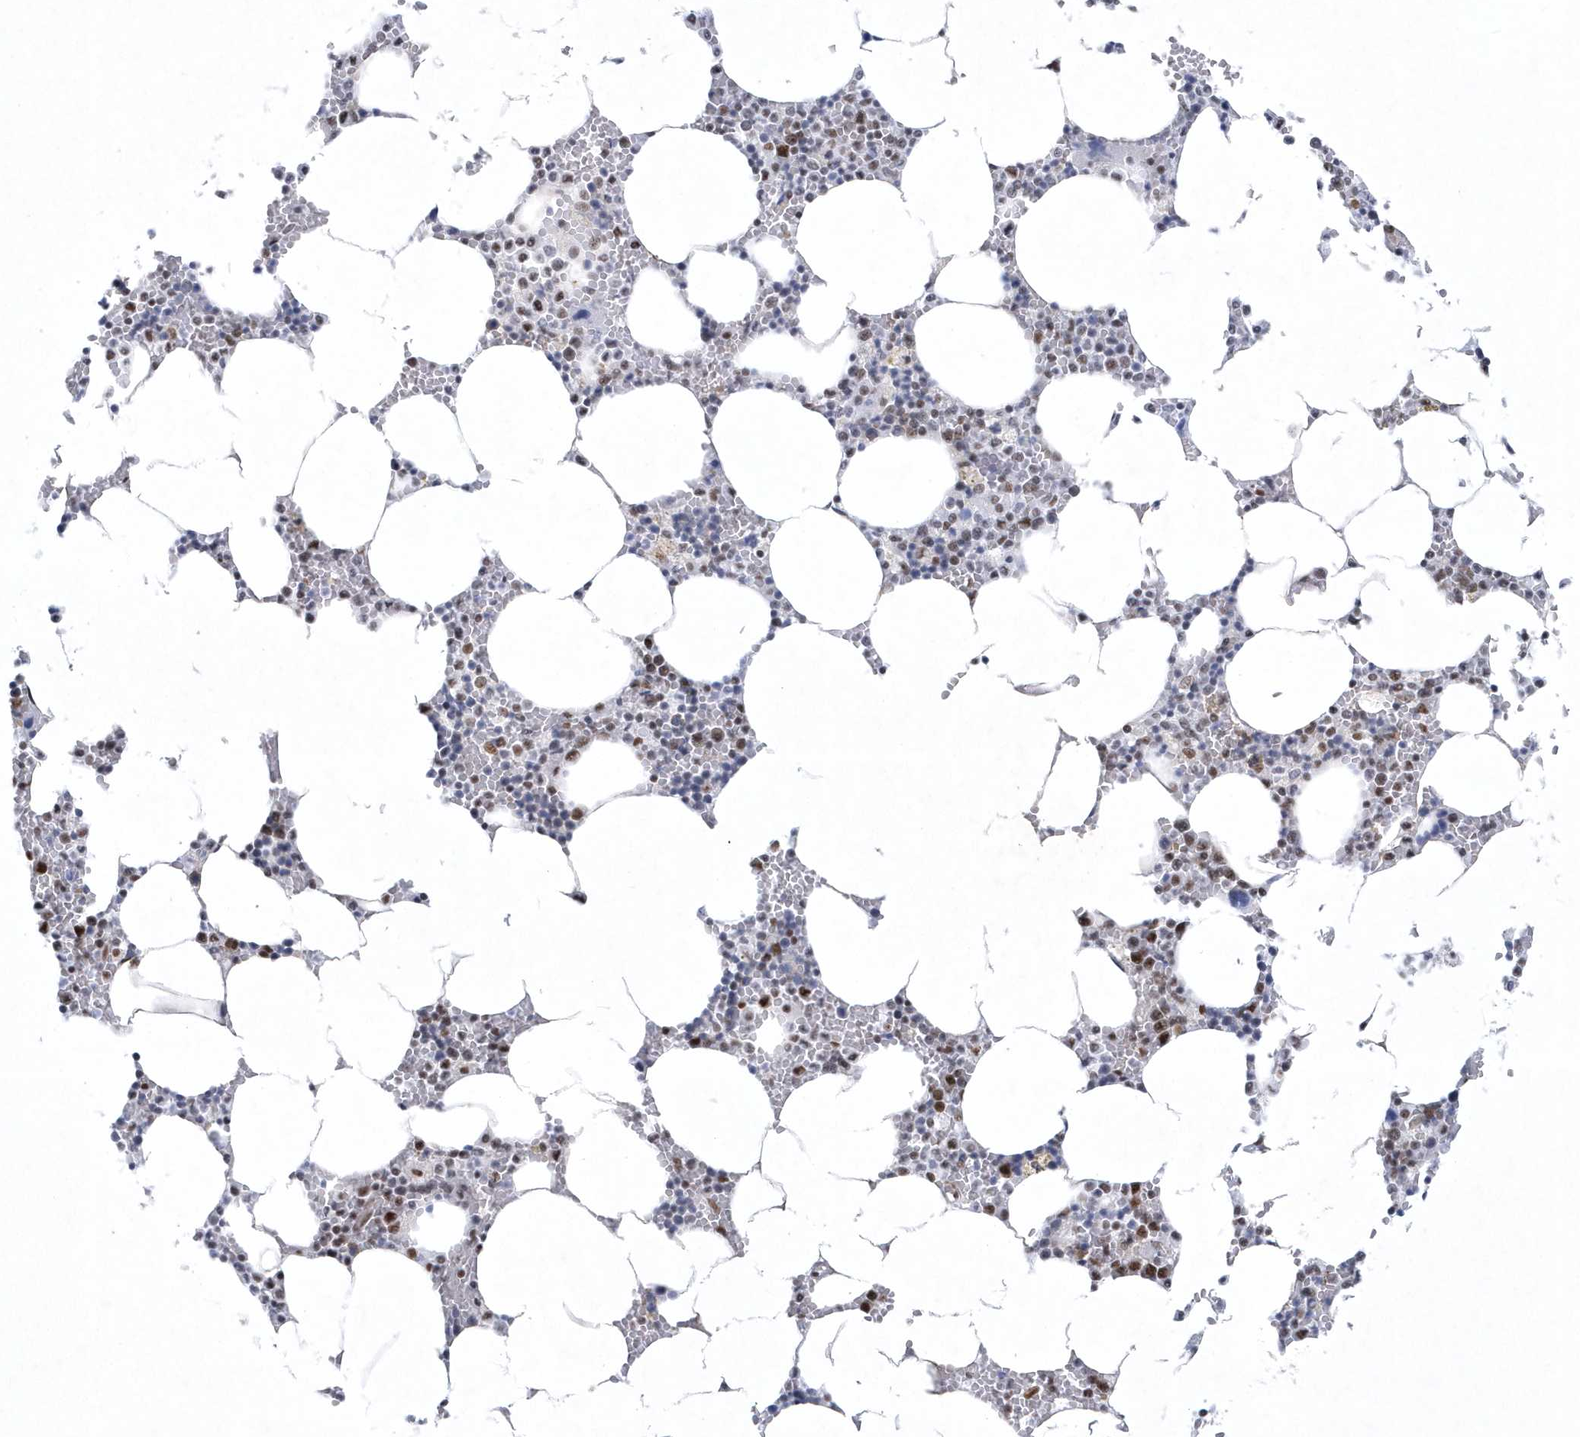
{"staining": {"intensity": "strong", "quantity": "25%-75%", "location": "nuclear"}, "tissue": "bone marrow", "cell_type": "Hematopoietic cells", "image_type": "normal", "snomed": [{"axis": "morphology", "description": "Normal tissue, NOS"}, {"axis": "topography", "description": "Bone marrow"}], "caption": "Human bone marrow stained with a brown dye displays strong nuclear positive positivity in about 25%-75% of hematopoietic cells.", "gene": "DCLRE1A", "patient": {"sex": "male", "age": 70}}